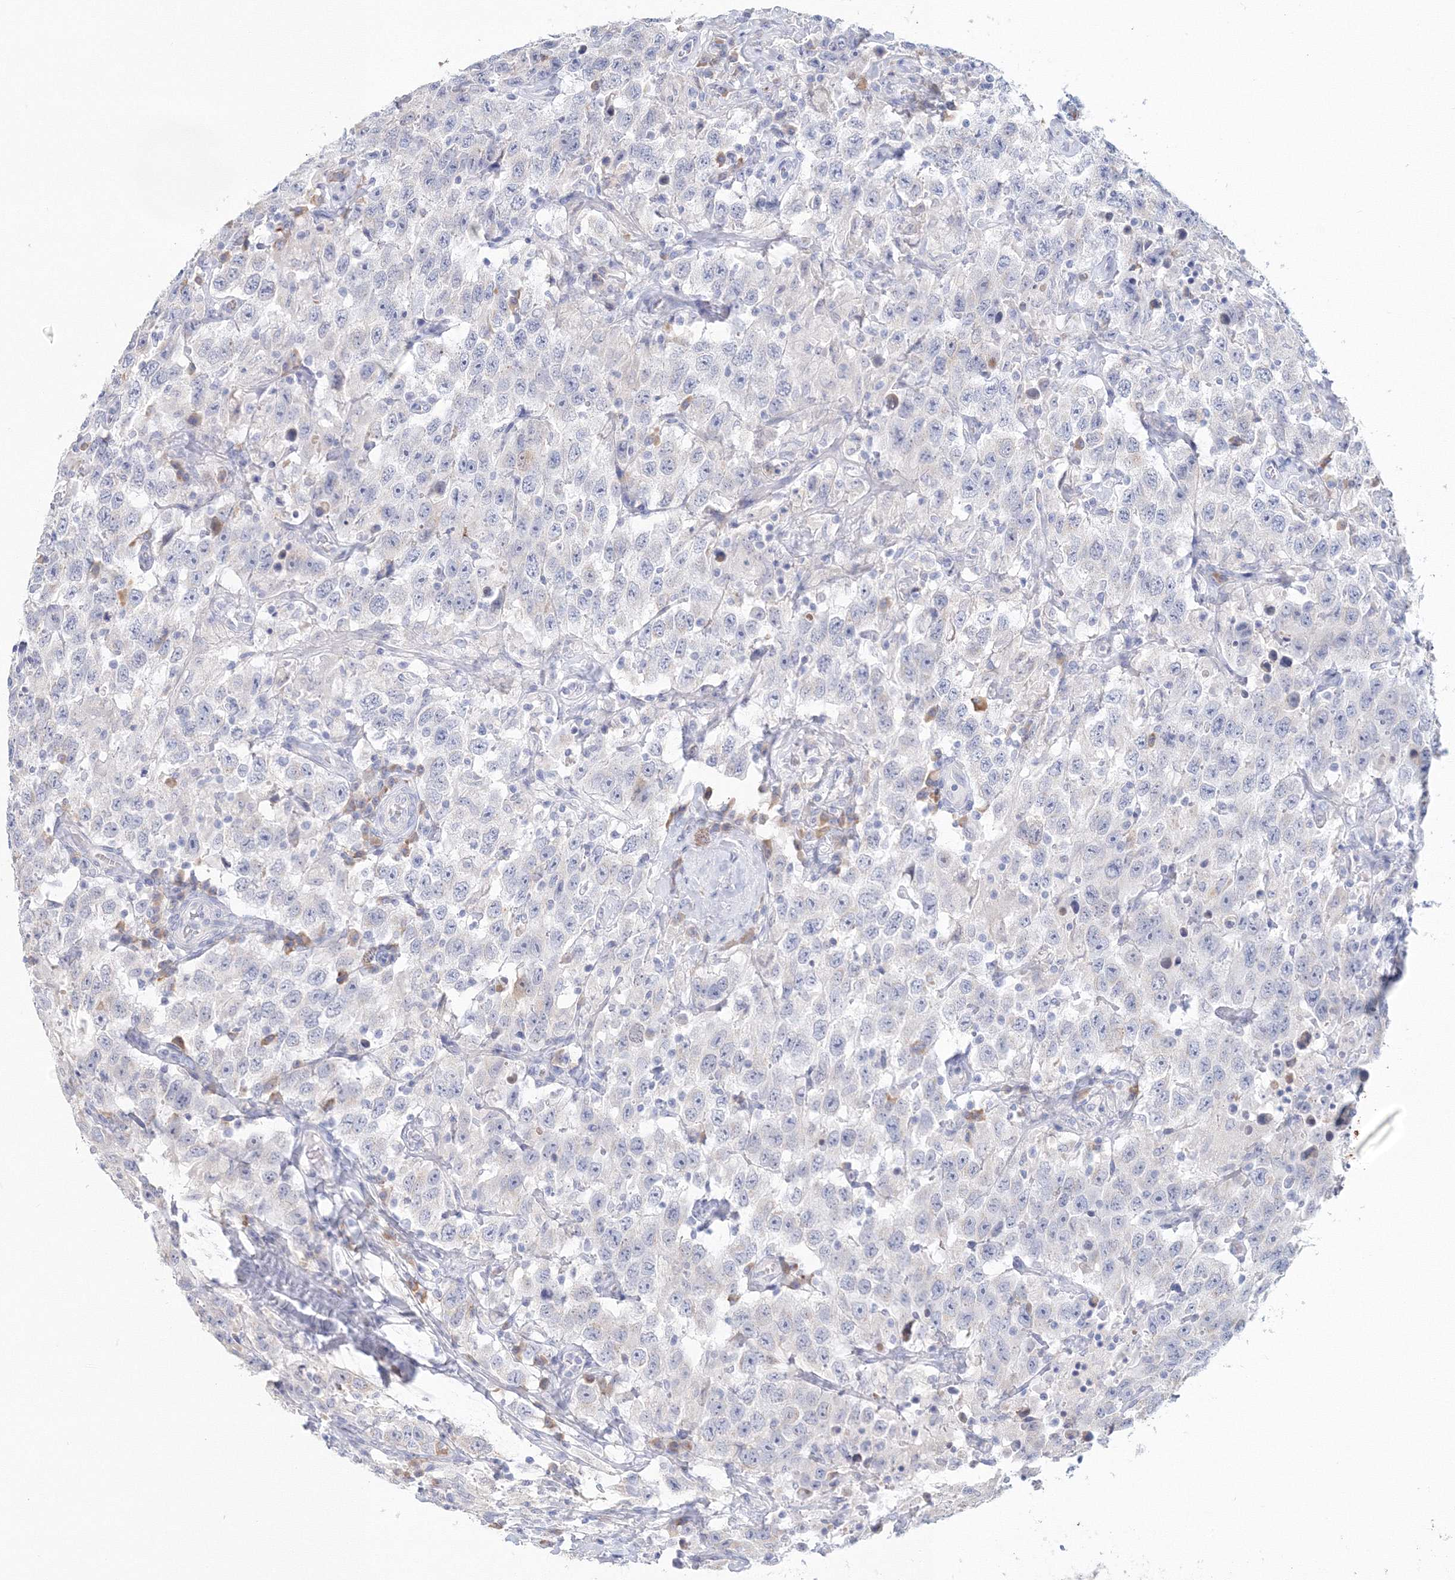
{"staining": {"intensity": "negative", "quantity": "none", "location": "none"}, "tissue": "testis cancer", "cell_type": "Tumor cells", "image_type": "cancer", "snomed": [{"axis": "morphology", "description": "Seminoma, NOS"}, {"axis": "topography", "description": "Testis"}], "caption": "Tumor cells are negative for brown protein staining in testis cancer. The staining is performed using DAB (3,3'-diaminobenzidine) brown chromogen with nuclei counter-stained in using hematoxylin.", "gene": "VSIG1", "patient": {"sex": "male", "age": 41}}